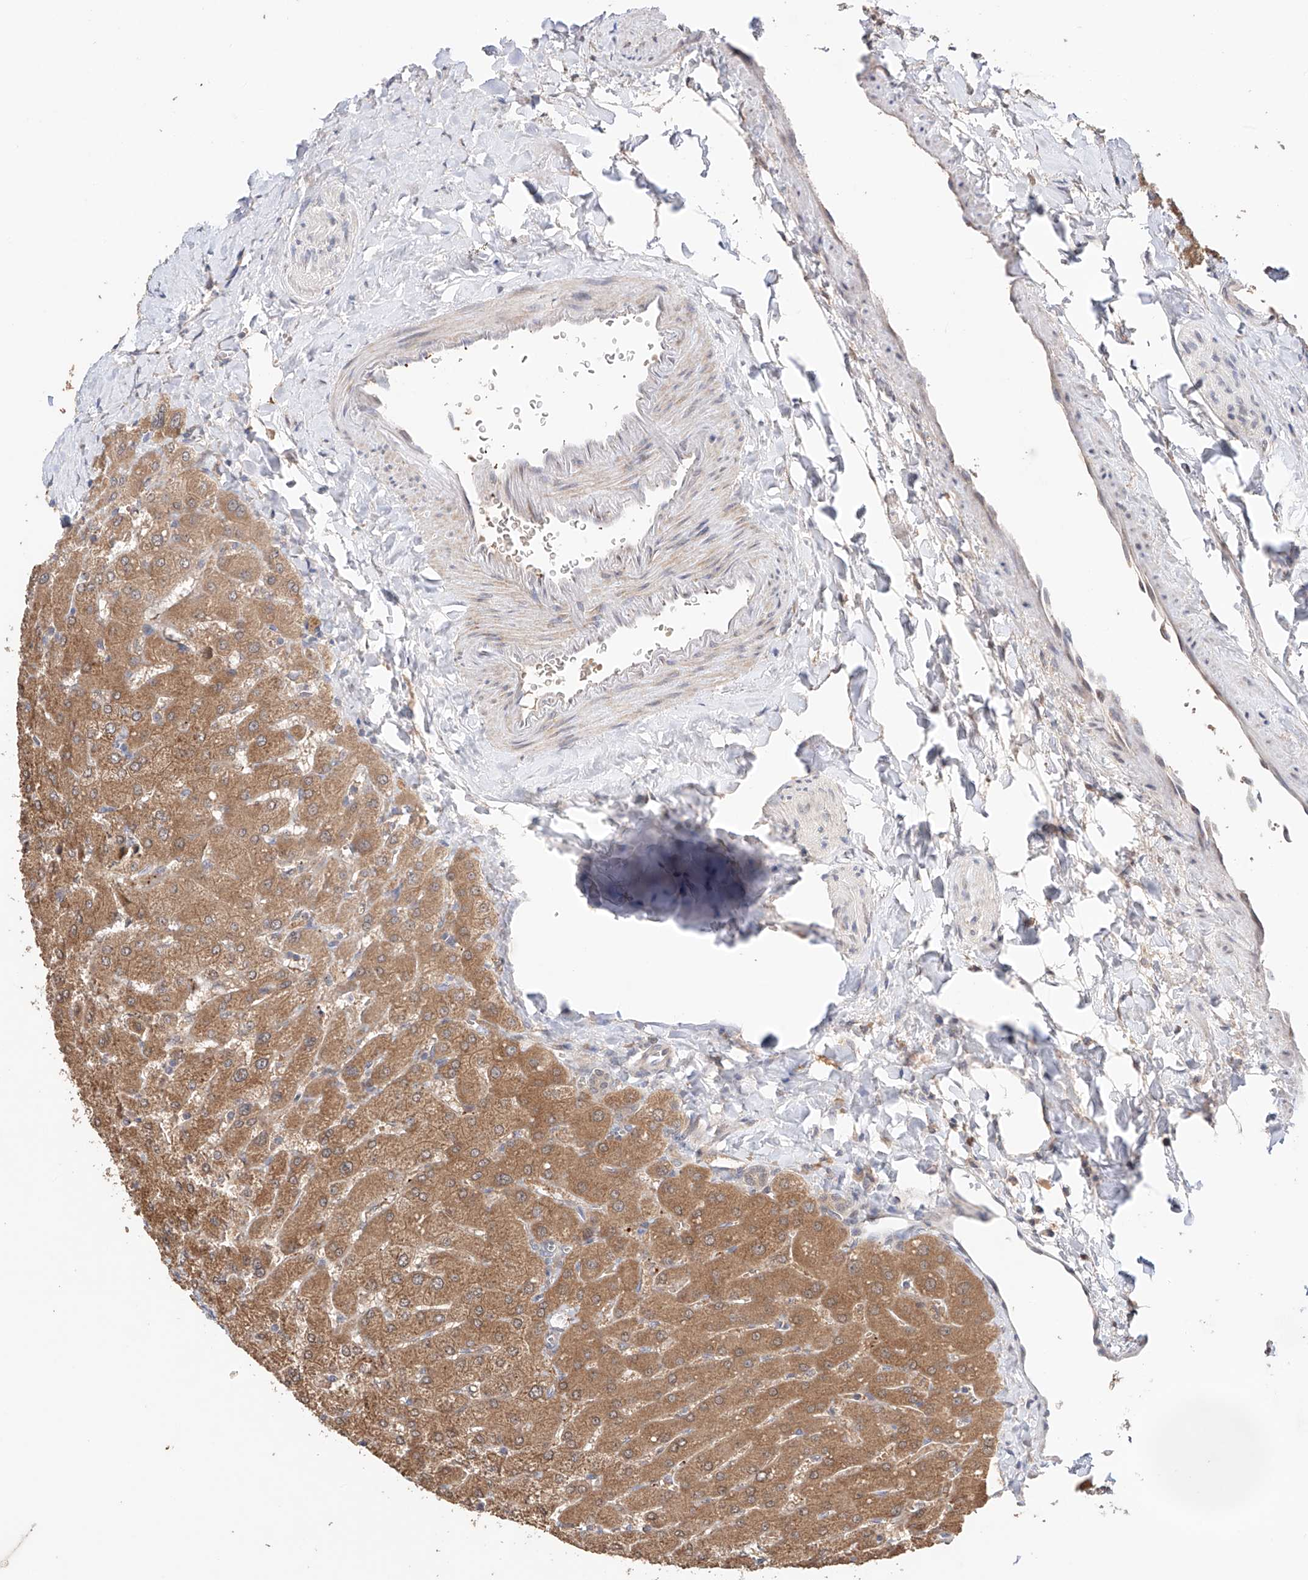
{"staining": {"intensity": "negative", "quantity": "none", "location": "none"}, "tissue": "liver", "cell_type": "Cholangiocytes", "image_type": "normal", "snomed": [{"axis": "morphology", "description": "Normal tissue, NOS"}, {"axis": "topography", "description": "Liver"}], "caption": "This is an IHC photomicrograph of benign liver. There is no positivity in cholangiocytes.", "gene": "ZFHX2", "patient": {"sex": "male", "age": 55}}